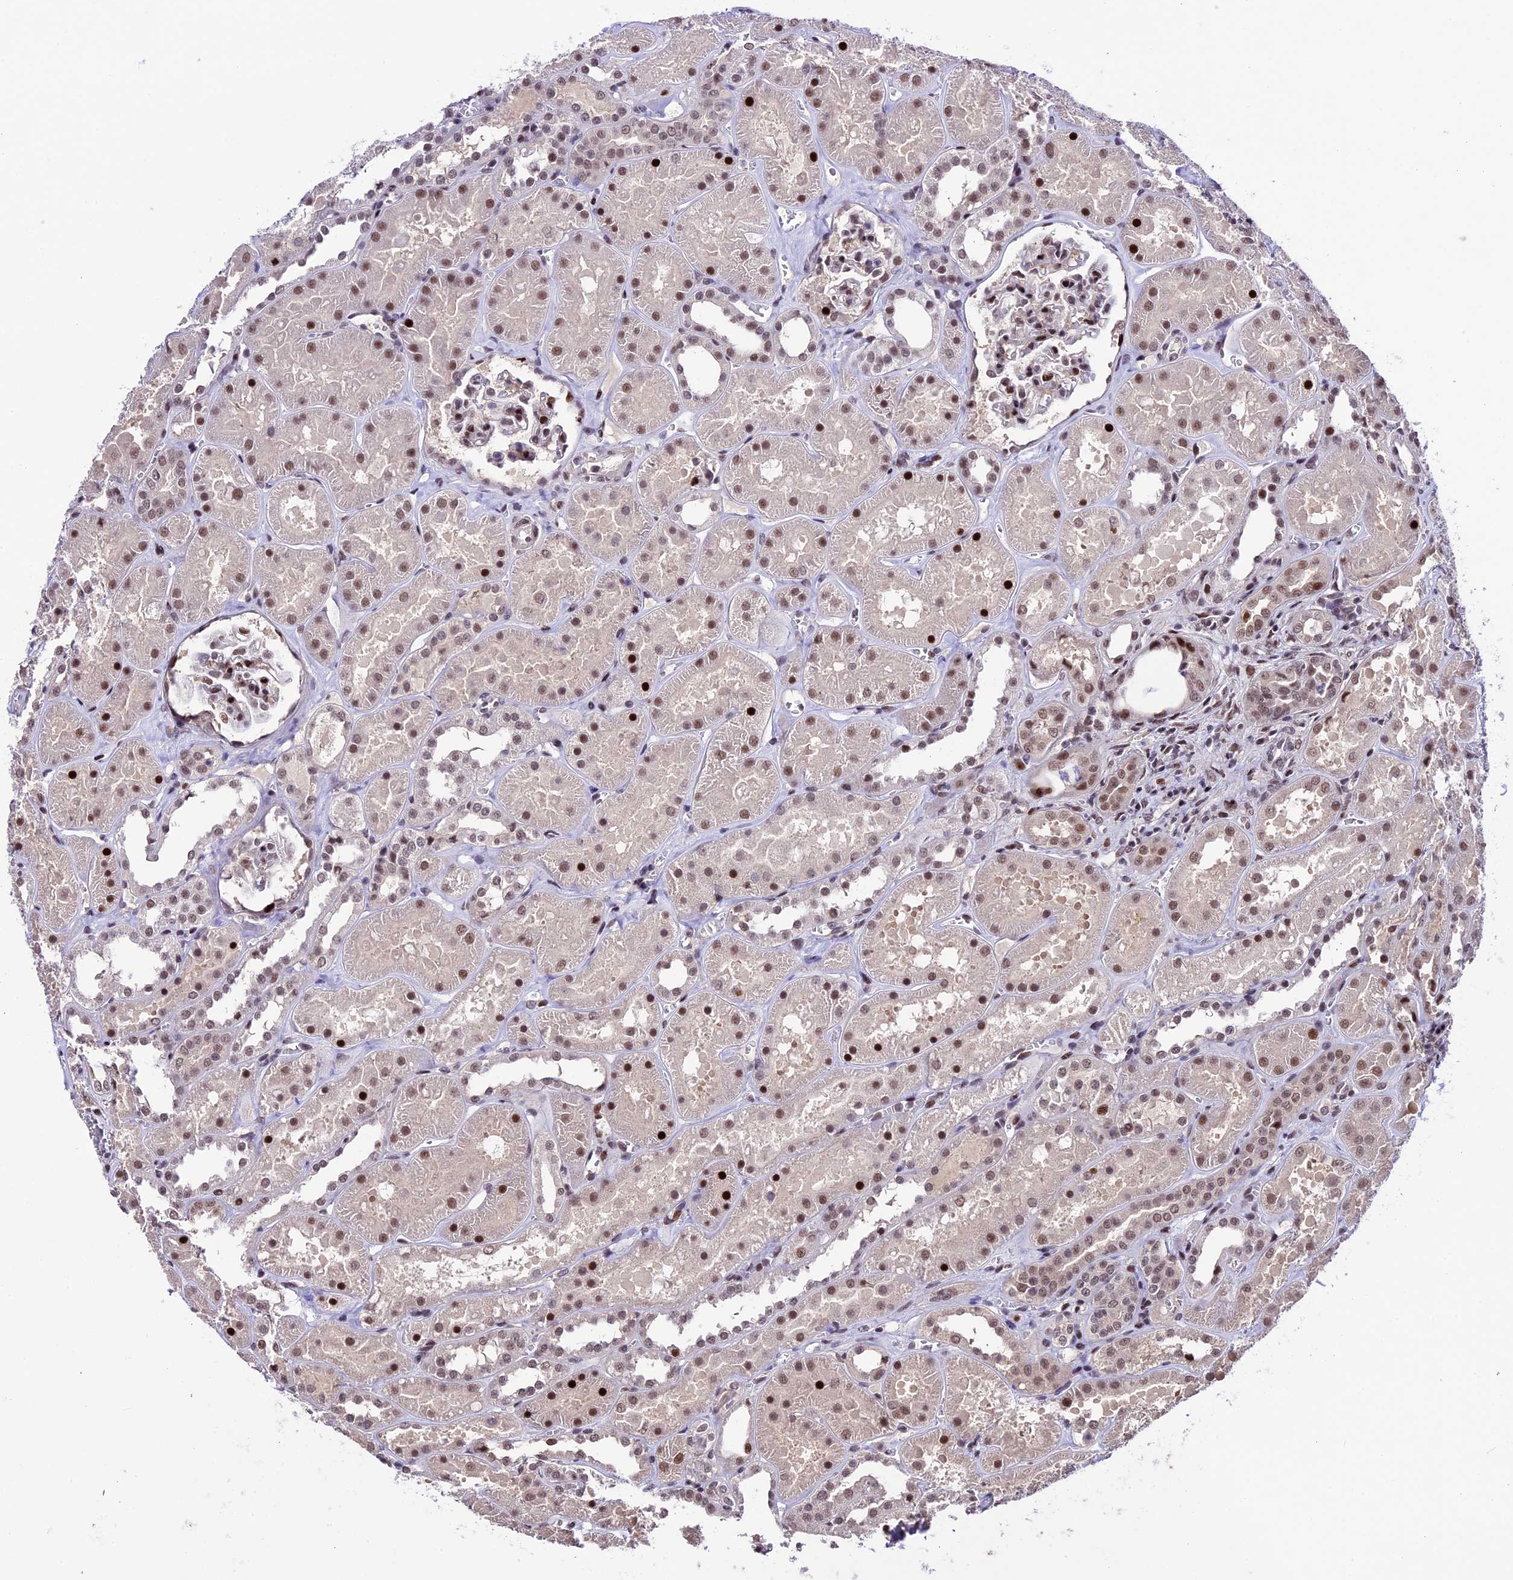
{"staining": {"intensity": "moderate", "quantity": ">75%", "location": "nuclear"}, "tissue": "kidney", "cell_type": "Cells in glomeruli", "image_type": "normal", "snomed": [{"axis": "morphology", "description": "Normal tissue, NOS"}, {"axis": "topography", "description": "Kidney"}], "caption": "Kidney stained with DAB IHC reveals medium levels of moderate nuclear staining in approximately >75% of cells in glomeruli.", "gene": "TCP11L2", "patient": {"sex": "female", "age": 41}}